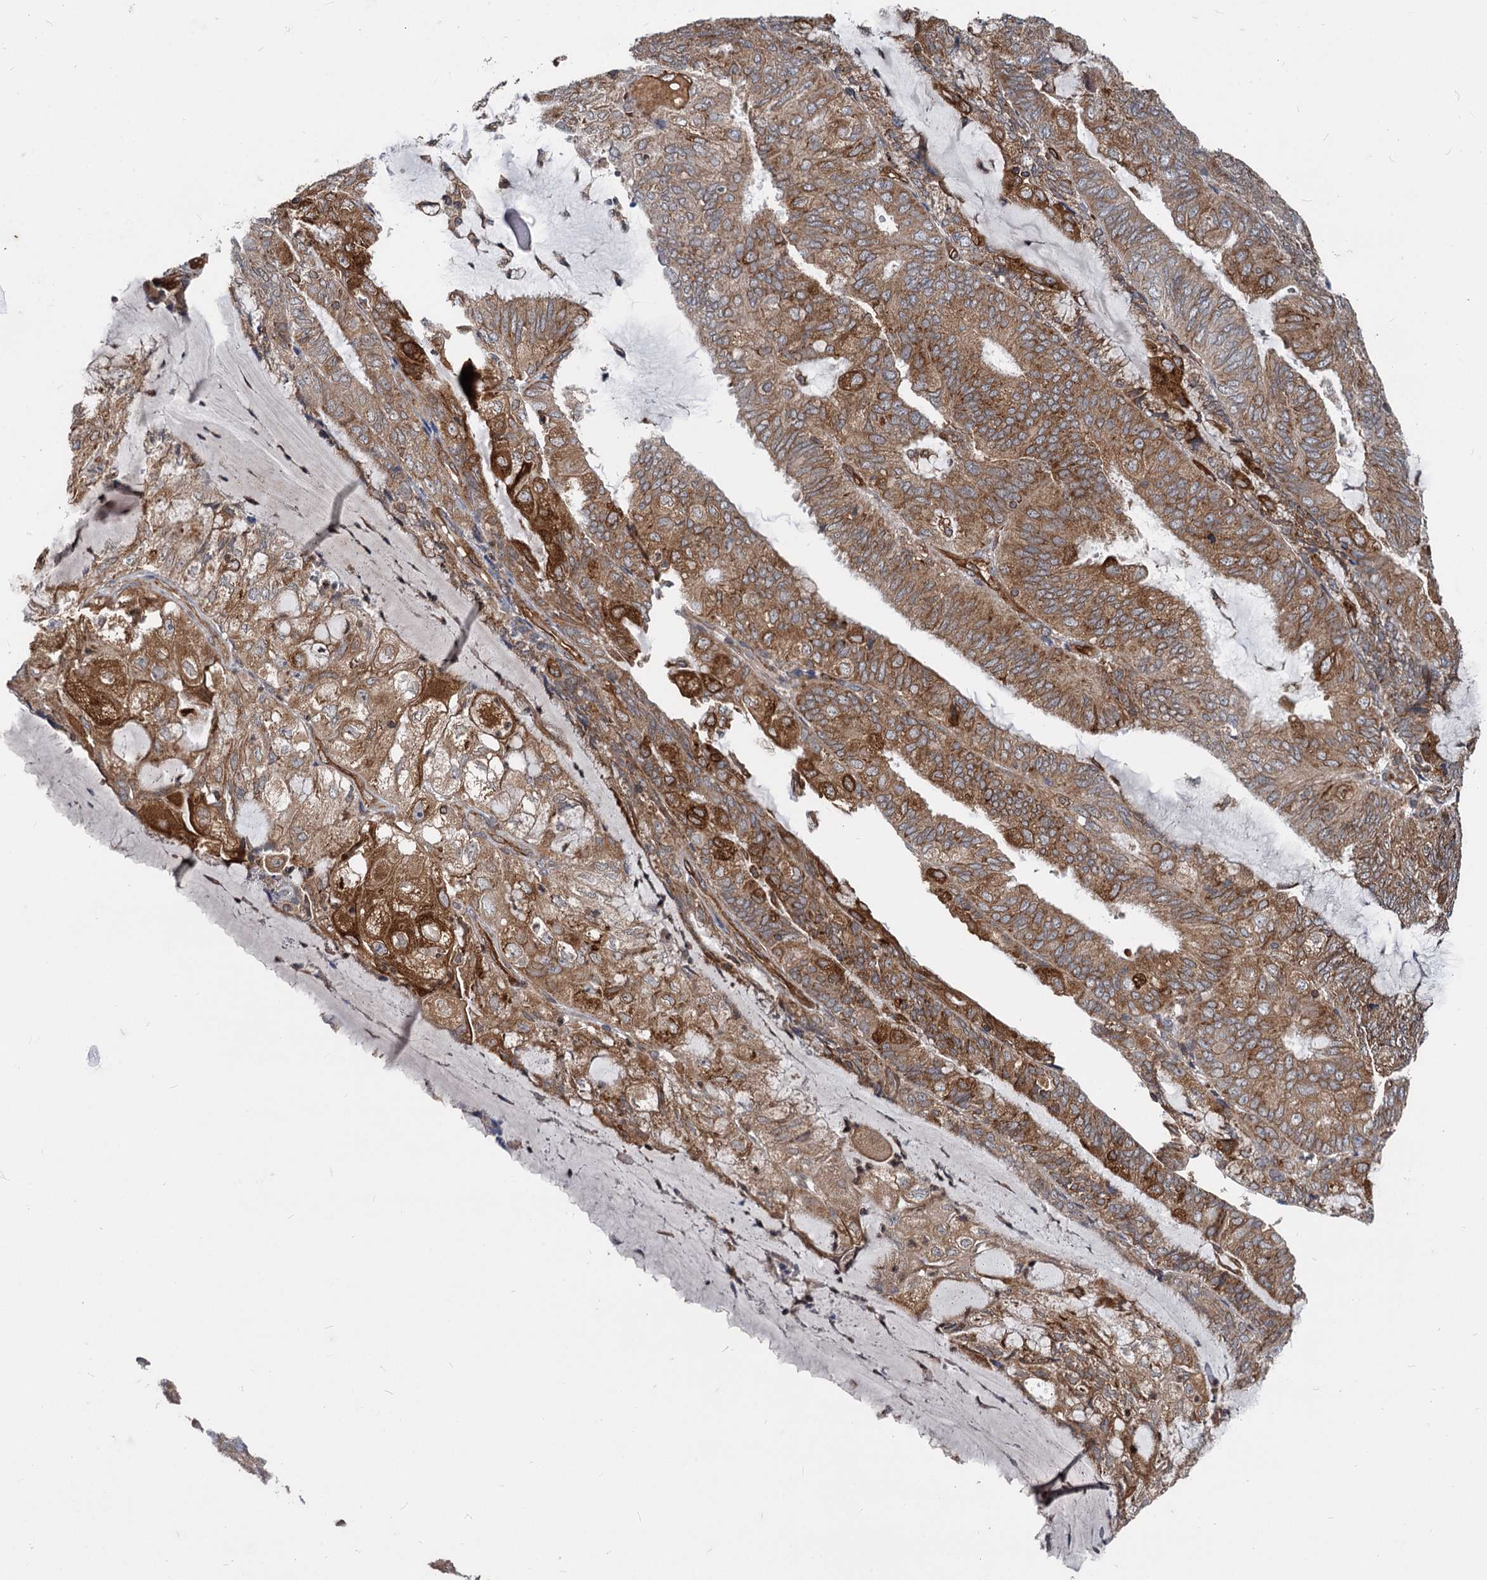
{"staining": {"intensity": "strong", "quantity": ">75%", "location": "cytoplasmic/membranous"}, "tissue": "endometrial cancer", "cell_type": "Tumor cells", "image_type": "cancer", "snomed": [{"axis": "morphology", "description": "Adenocarcinoma, NOS"}, {"axis": "topography", "description": "Endometrium"}], "caption": "Immunohistochemical staining of endometrial adenocarcinoma exhibits high levels of strong cytoplasmic/membranous protein staining in about >75% of tumor cells.", "gene": "STIM1", "patient": {"sex": "female", "age": 81}}